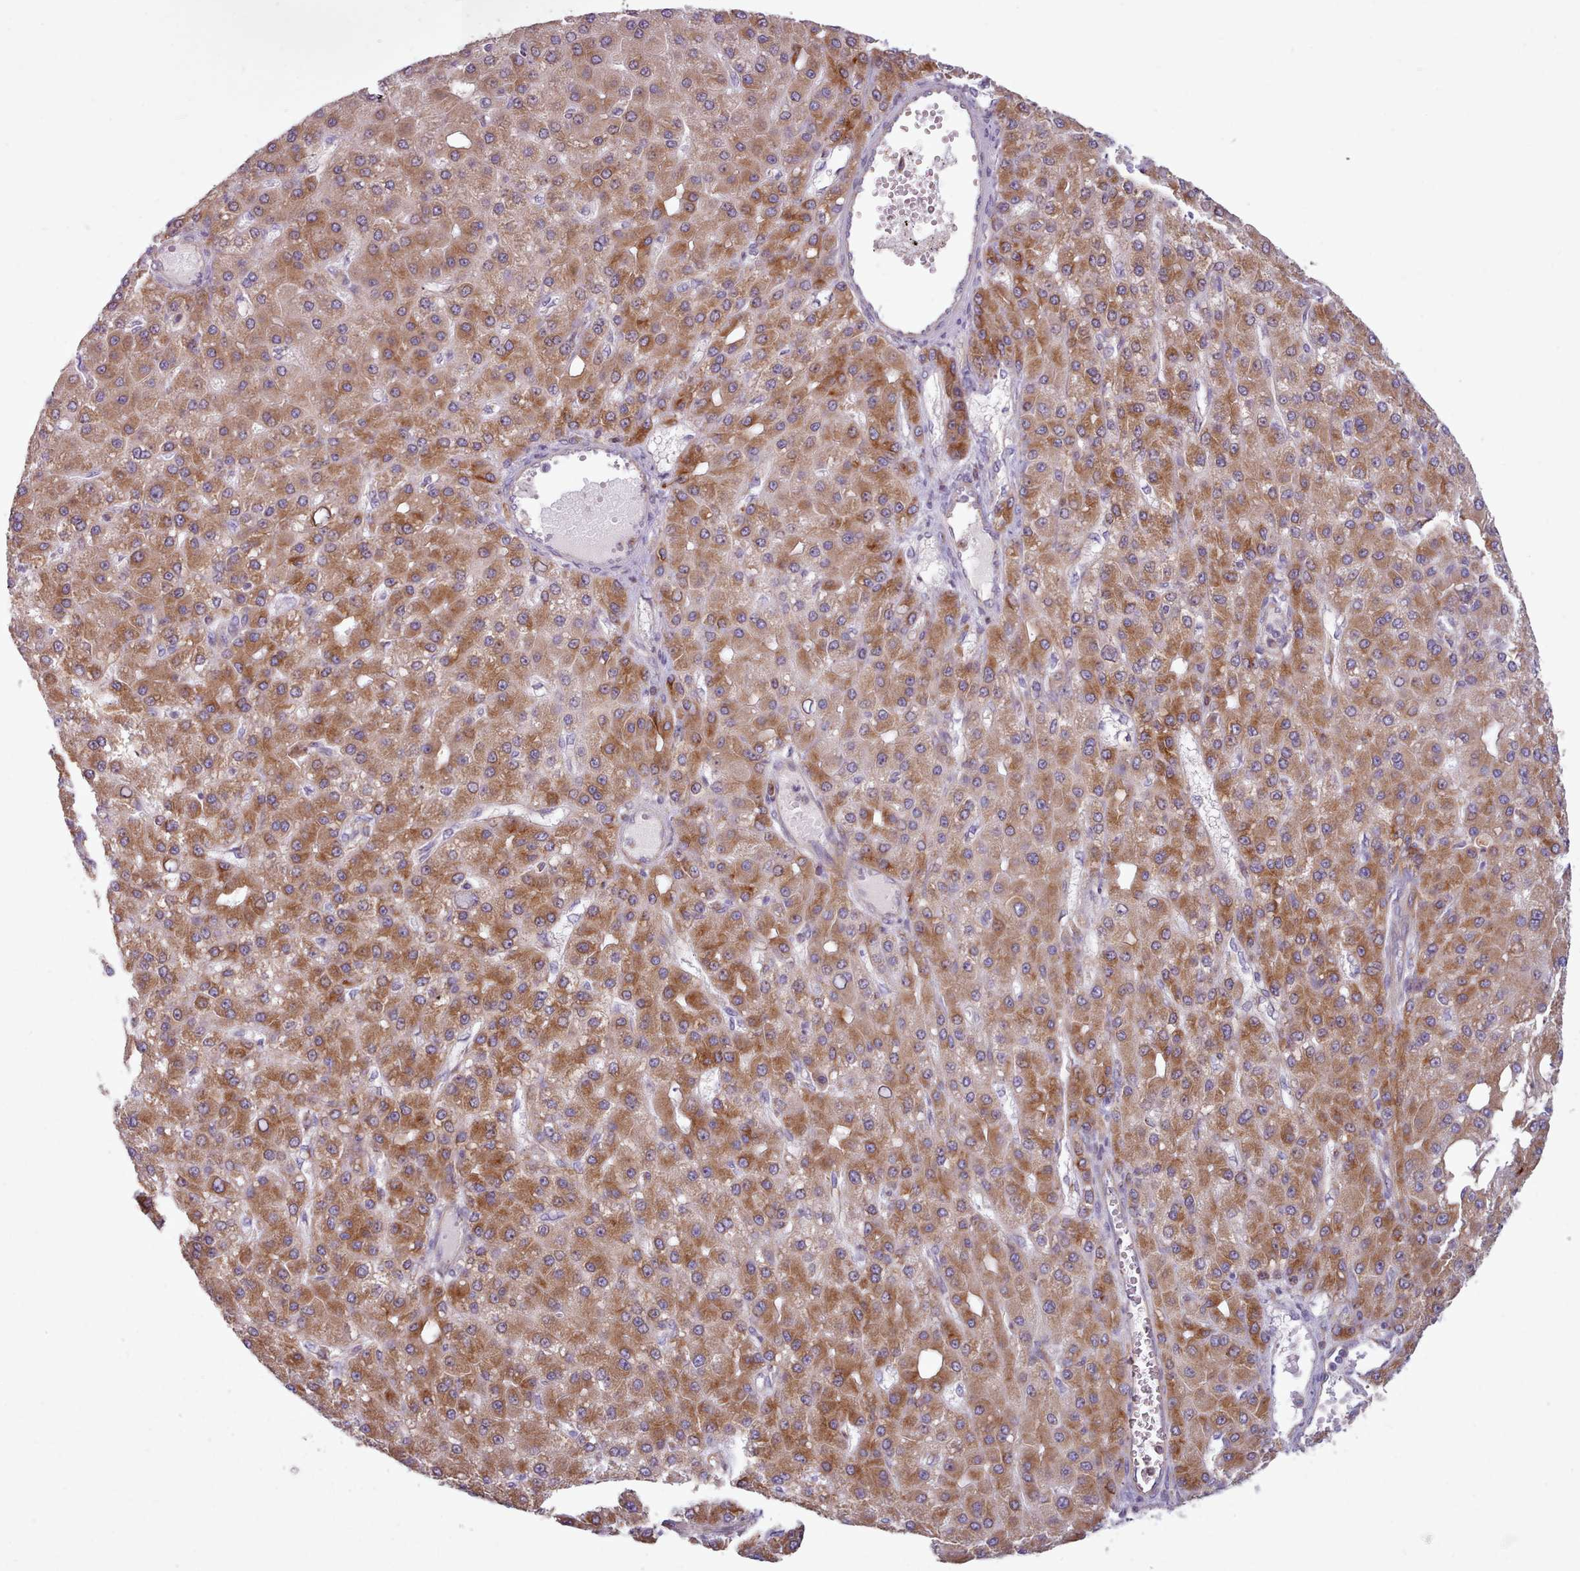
{"staining": {"intensity": "moderate", "quantity": ">75%", "location": "cytoplasmic/membranous"}, "tissue": "liver cancer", "cell_type": "Tumor cells", "image_type": "cancer", "snomed": [{"axis": "morphology", "description": "Carcinoma, Hepatocellular, NOS"}, {"axis": "topography", "description": "Liver"}], "caption": "A brown stain labels moderate cytoplasmic/membranous expression of a protein in liver hepatocellular carcinoma tumor cells.", "gene": "CRYBG1", "patient": {"sex": "male", "age": 67}}